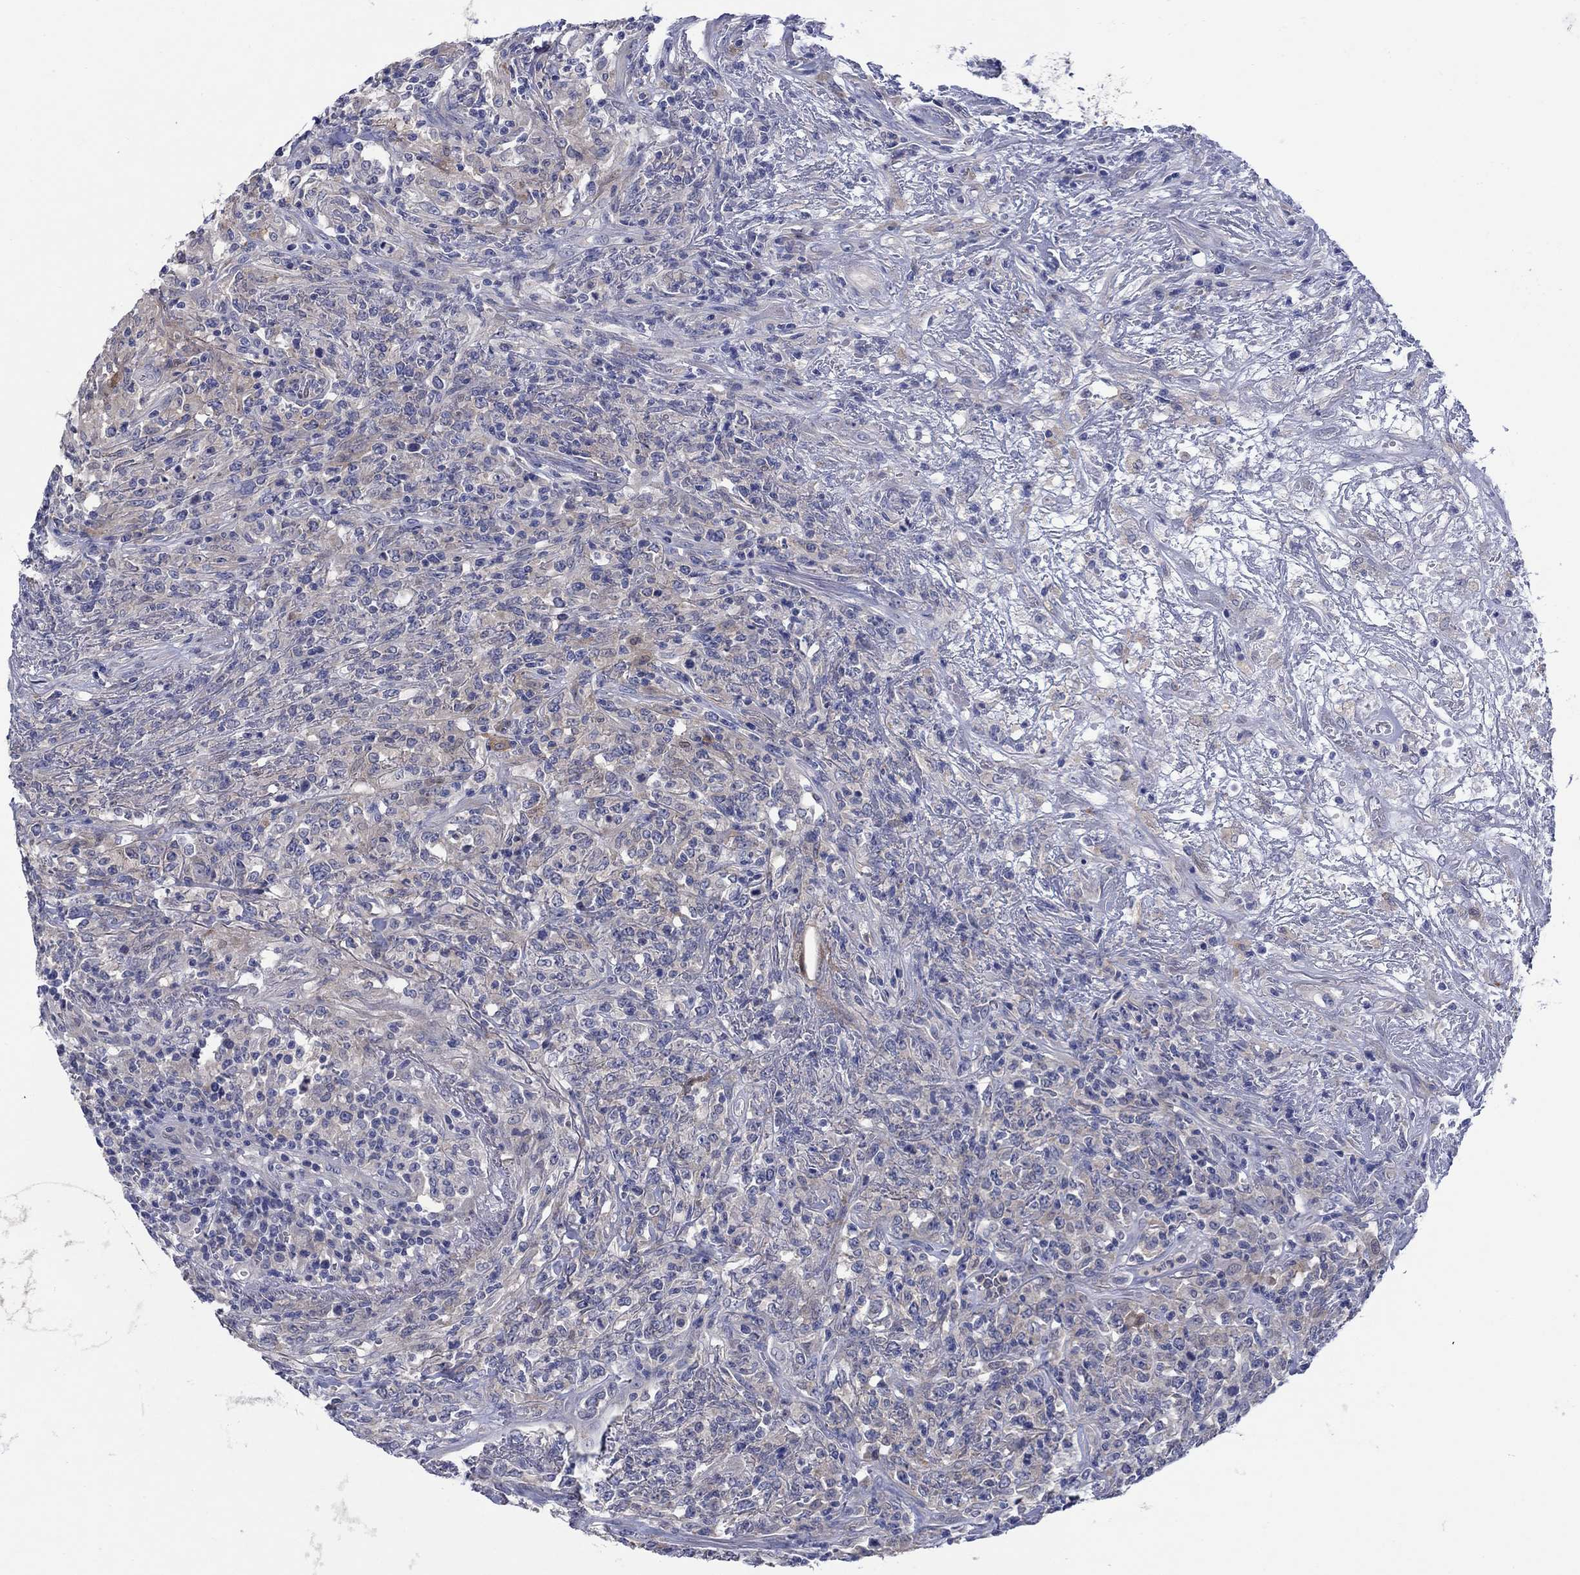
{"staining": {"intensity": "weak", "quantity": ">75%", "location": "cytoplasmic/membranous"}, "tissue": "lymphoma", "cell_type": "Tumor cells", "image_type": "cancer", "snomed": [{"axis": "morphology", "description": "Malignant lymphoma, non-Hodgkin's type, High grade"}, {"axis": "topography", "description": "Lung"}], "caption": "High-grade malignant lymphoma, non-Hodgkin's type was stained to show a protein in brown. There is low levels of weak cytoplasmic/membranous expression in about >75% of tumor cells.", "gene": "HDC", "patient": {"sex": "male", "age": 79}}